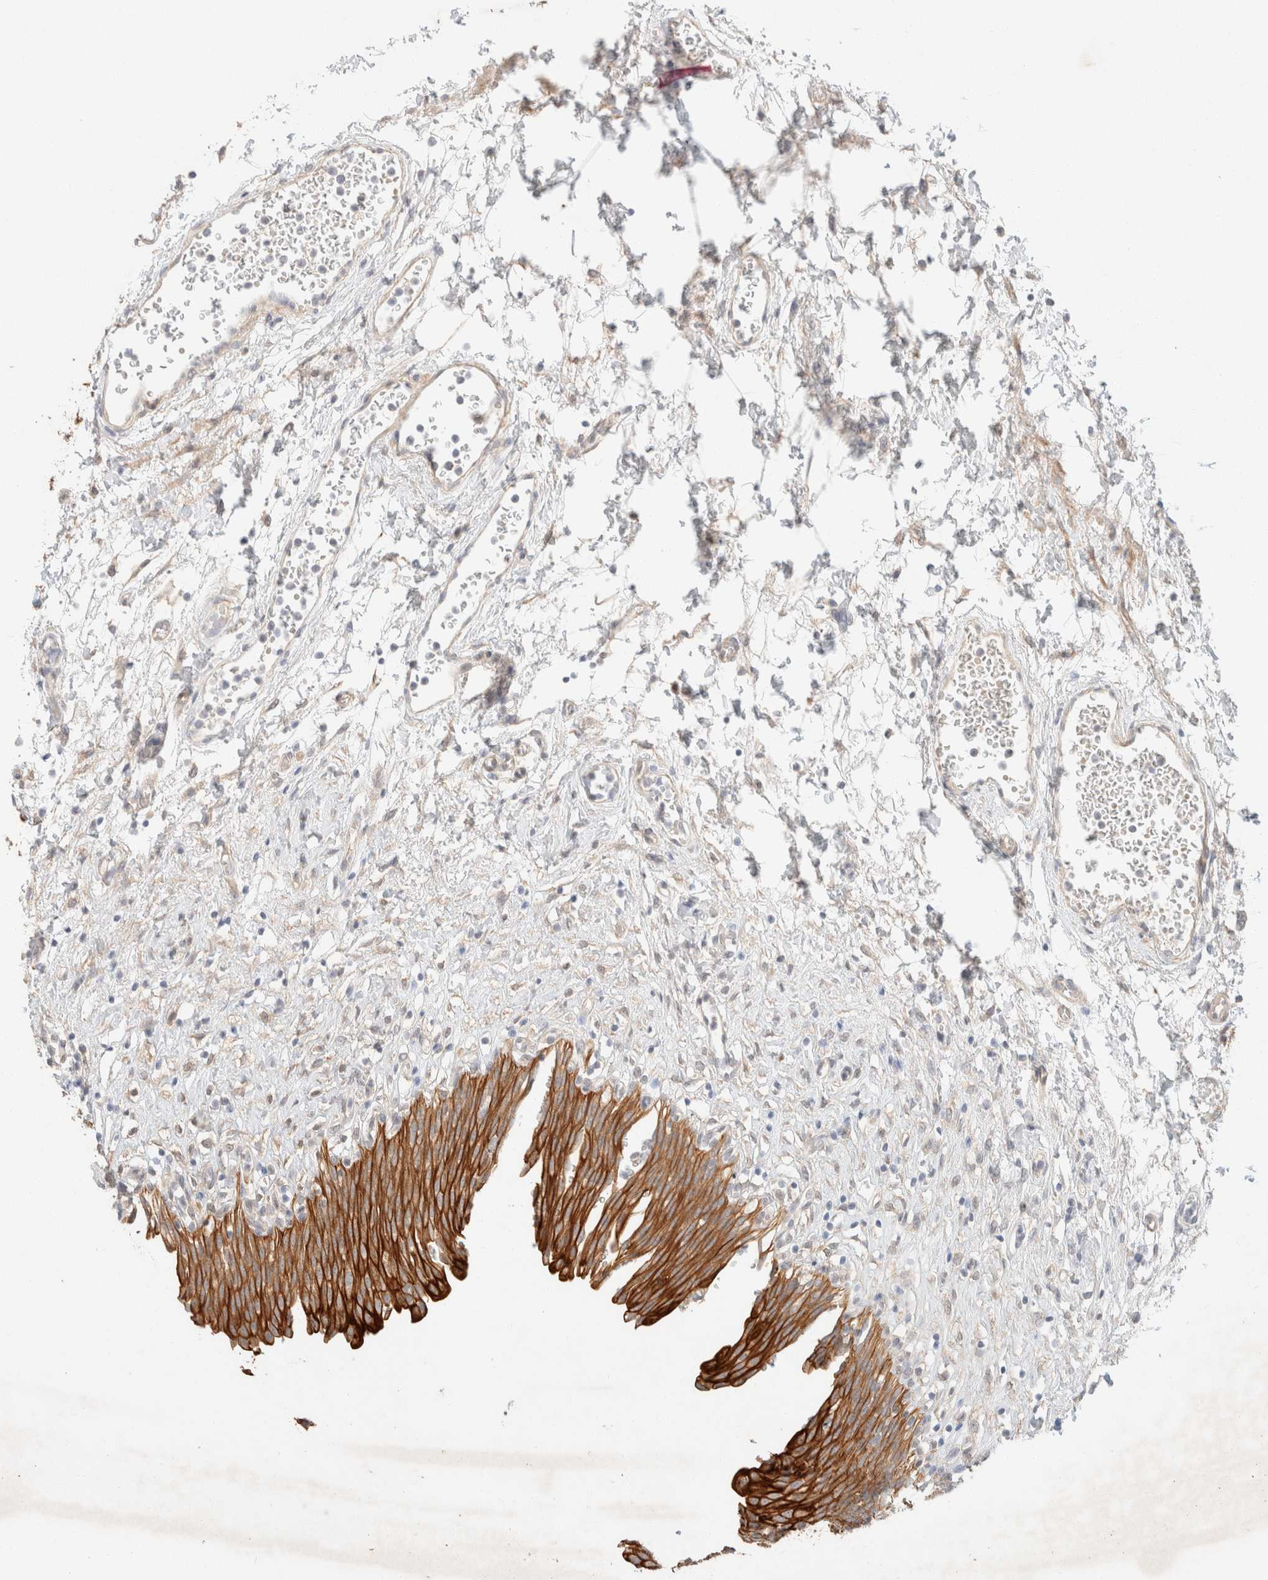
{"staining": {"intensity": "strong", "quantity": ">75%", "location": "cytoplasmic/membranous"}, "tissue": "urinary bladder", "cell_type": "Urothelial cells", "image_type": "normal", "snomed": [{"axis": "morphology", "description": "Urothelial carcinoma, High grade"}, {"axis": "topography", "description": "Urinary bladder"}], "caption": "Urothelial cells show high levels of strong cytoplasmic/membranous staining in approximately >75% of cells in benign human urinary bladder. The protein of interest is shown in brown color, while the nuclei are stained blue.", "gene": "CSNK1E", "patient": {"sex": "male", "age": 46}}